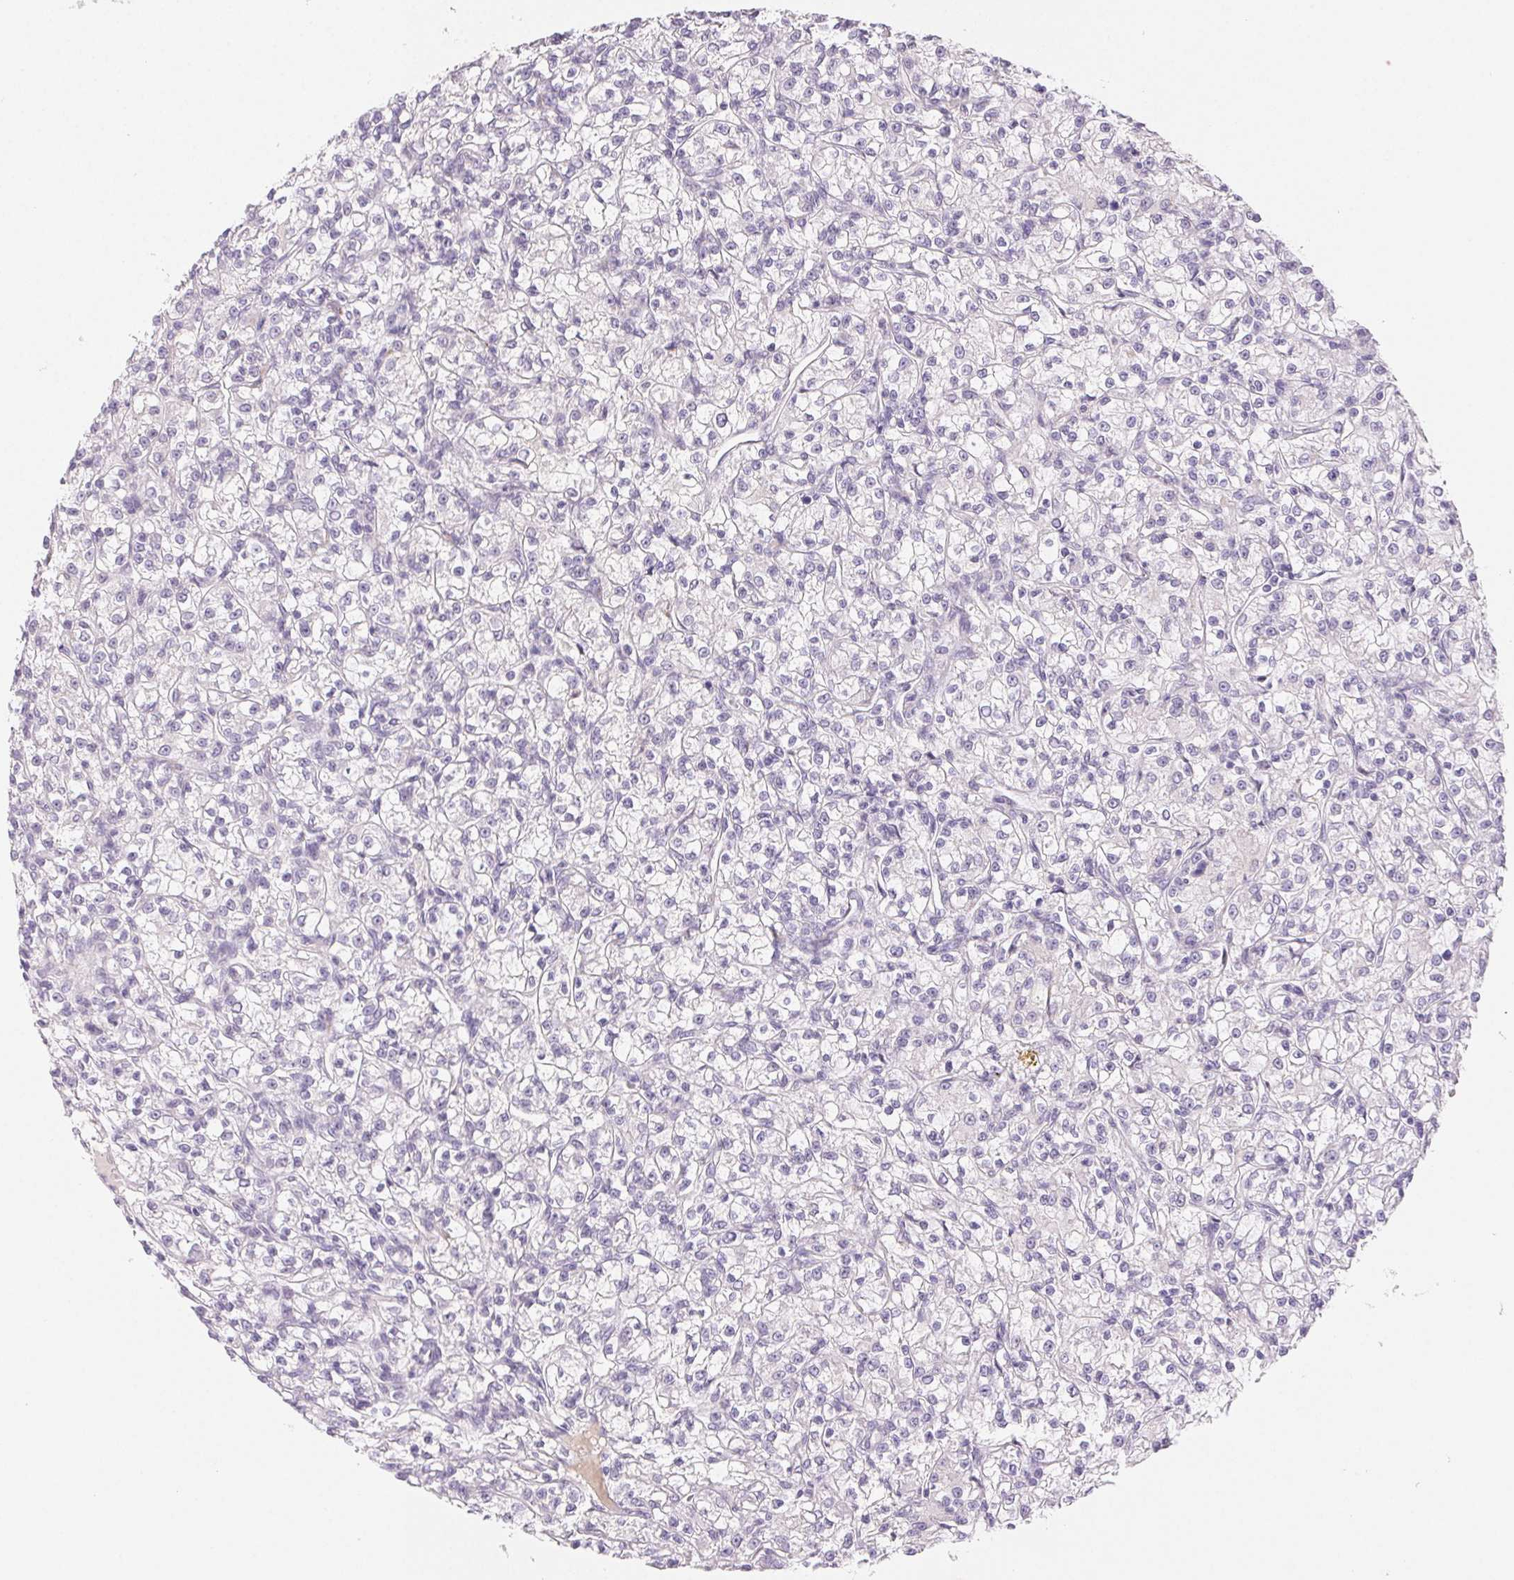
{"staining": {"intensity": "negative", "quantity": "none", "location": "none"}, "tissue": "renal cancer", "cell_type": "Tumor cells", "image_type": "cancer", "snomed": [{"axis": "morphology", "description": "Adenocarcinoma, NOS"}, {"axis": "topography", "description": "Kidney"}], "caption": "Tumor cells are negative for brown protein staining in renal cancer.", "gene": "BPIFB2", "patient": {"sex": "female", "age": 59}}